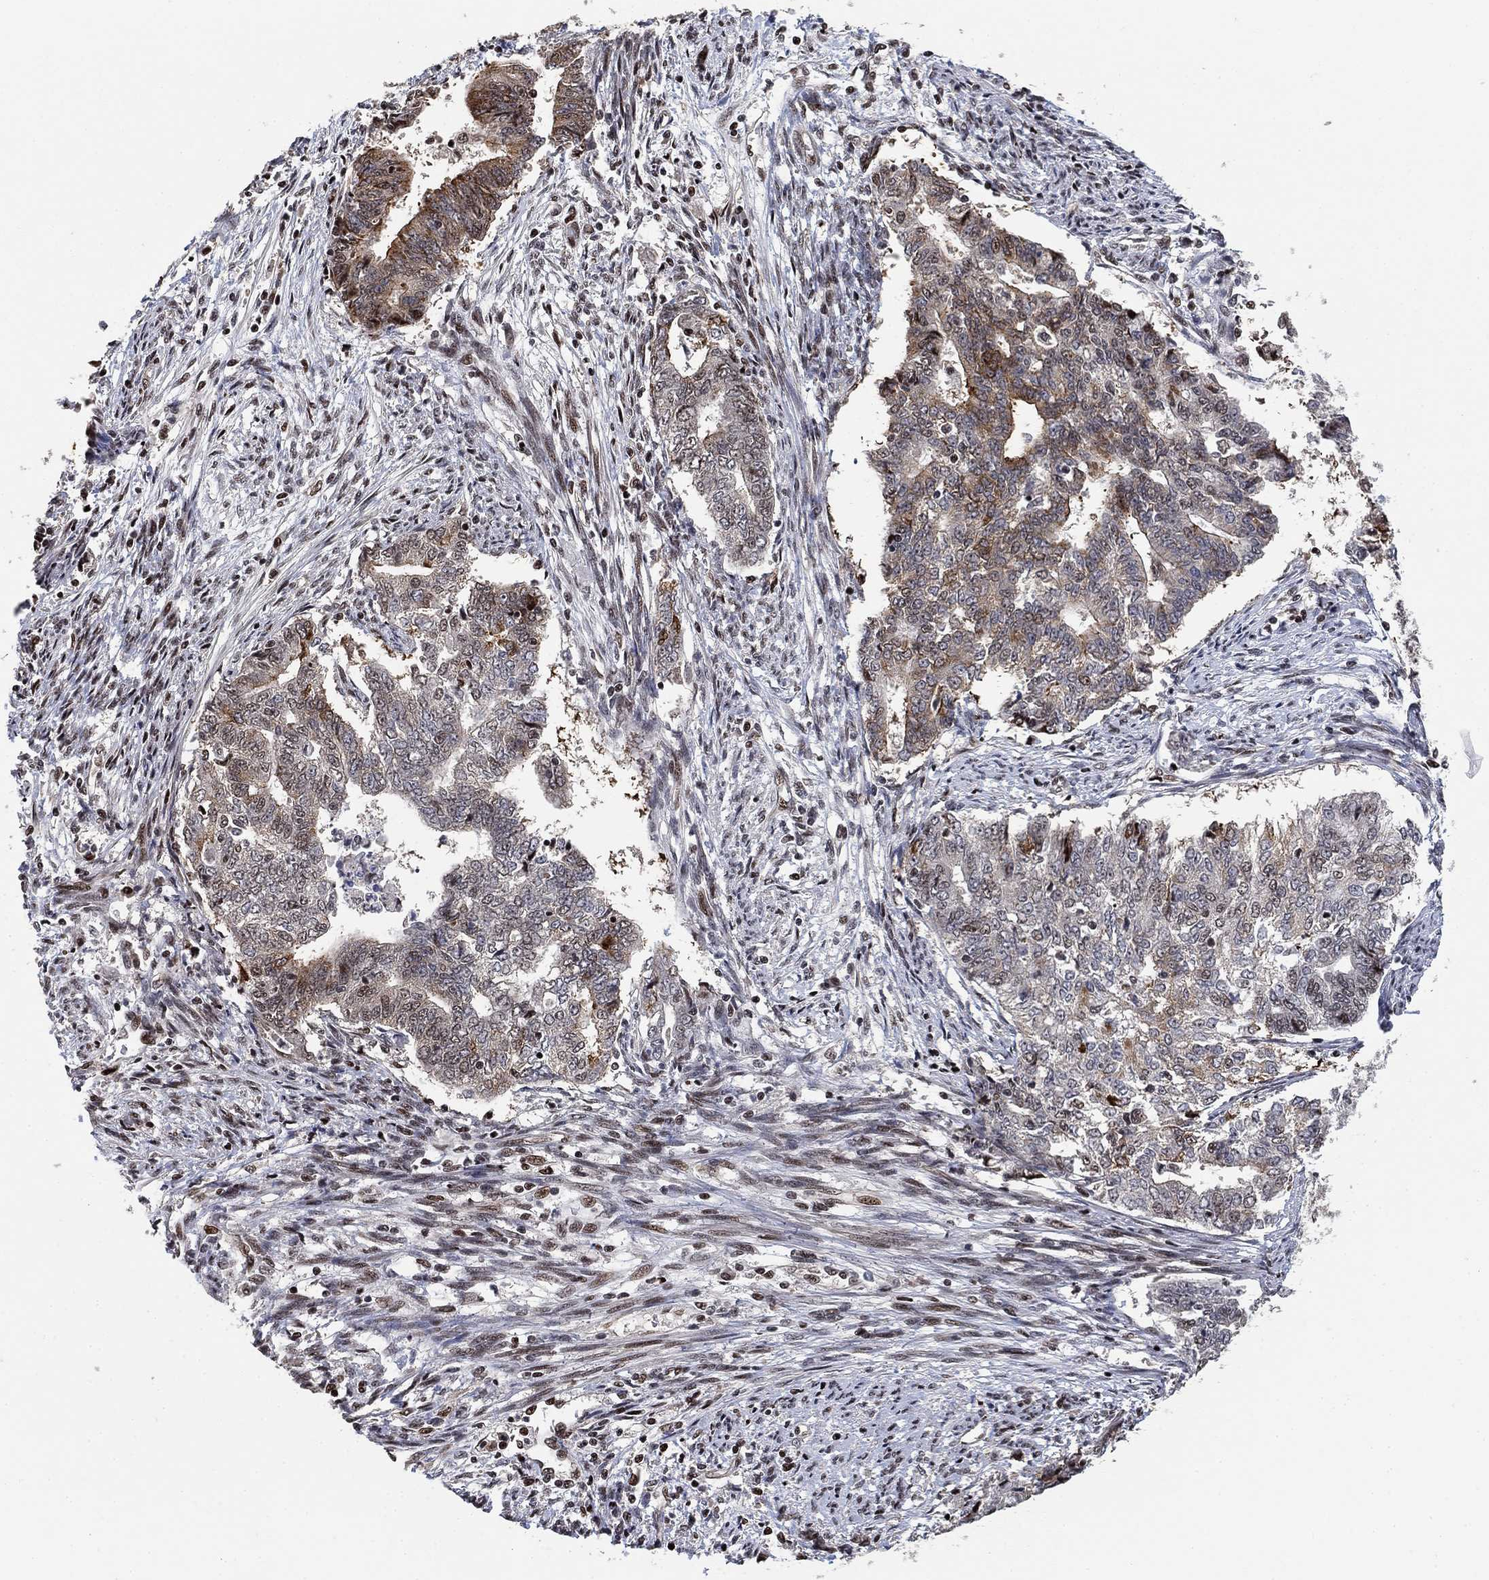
{"staining": {"intensity": "moderate", "quantity": "<25%", "location": "cytoplasmic/membranous"}, "tissue": "endometrial cancer", "cell_type": "Tumor cells", "image_type": "cancer", "snomed": [{"axis": "morphology", "description": "Adenocarcinoma, NOS"}, {"axis": "topography", "description": "Endometrium"}], "caption": "Endometrial cancer (adenocarcinoma) stained with DAB (3,3'-diaminobenzidine) immunohistochemistry shows low levels of moderate cytoplasmic/membranous expression in about <25% of tumor cells.", "gene": "ZSCAN30", "patient": {"sex": "female", "age": 65}}